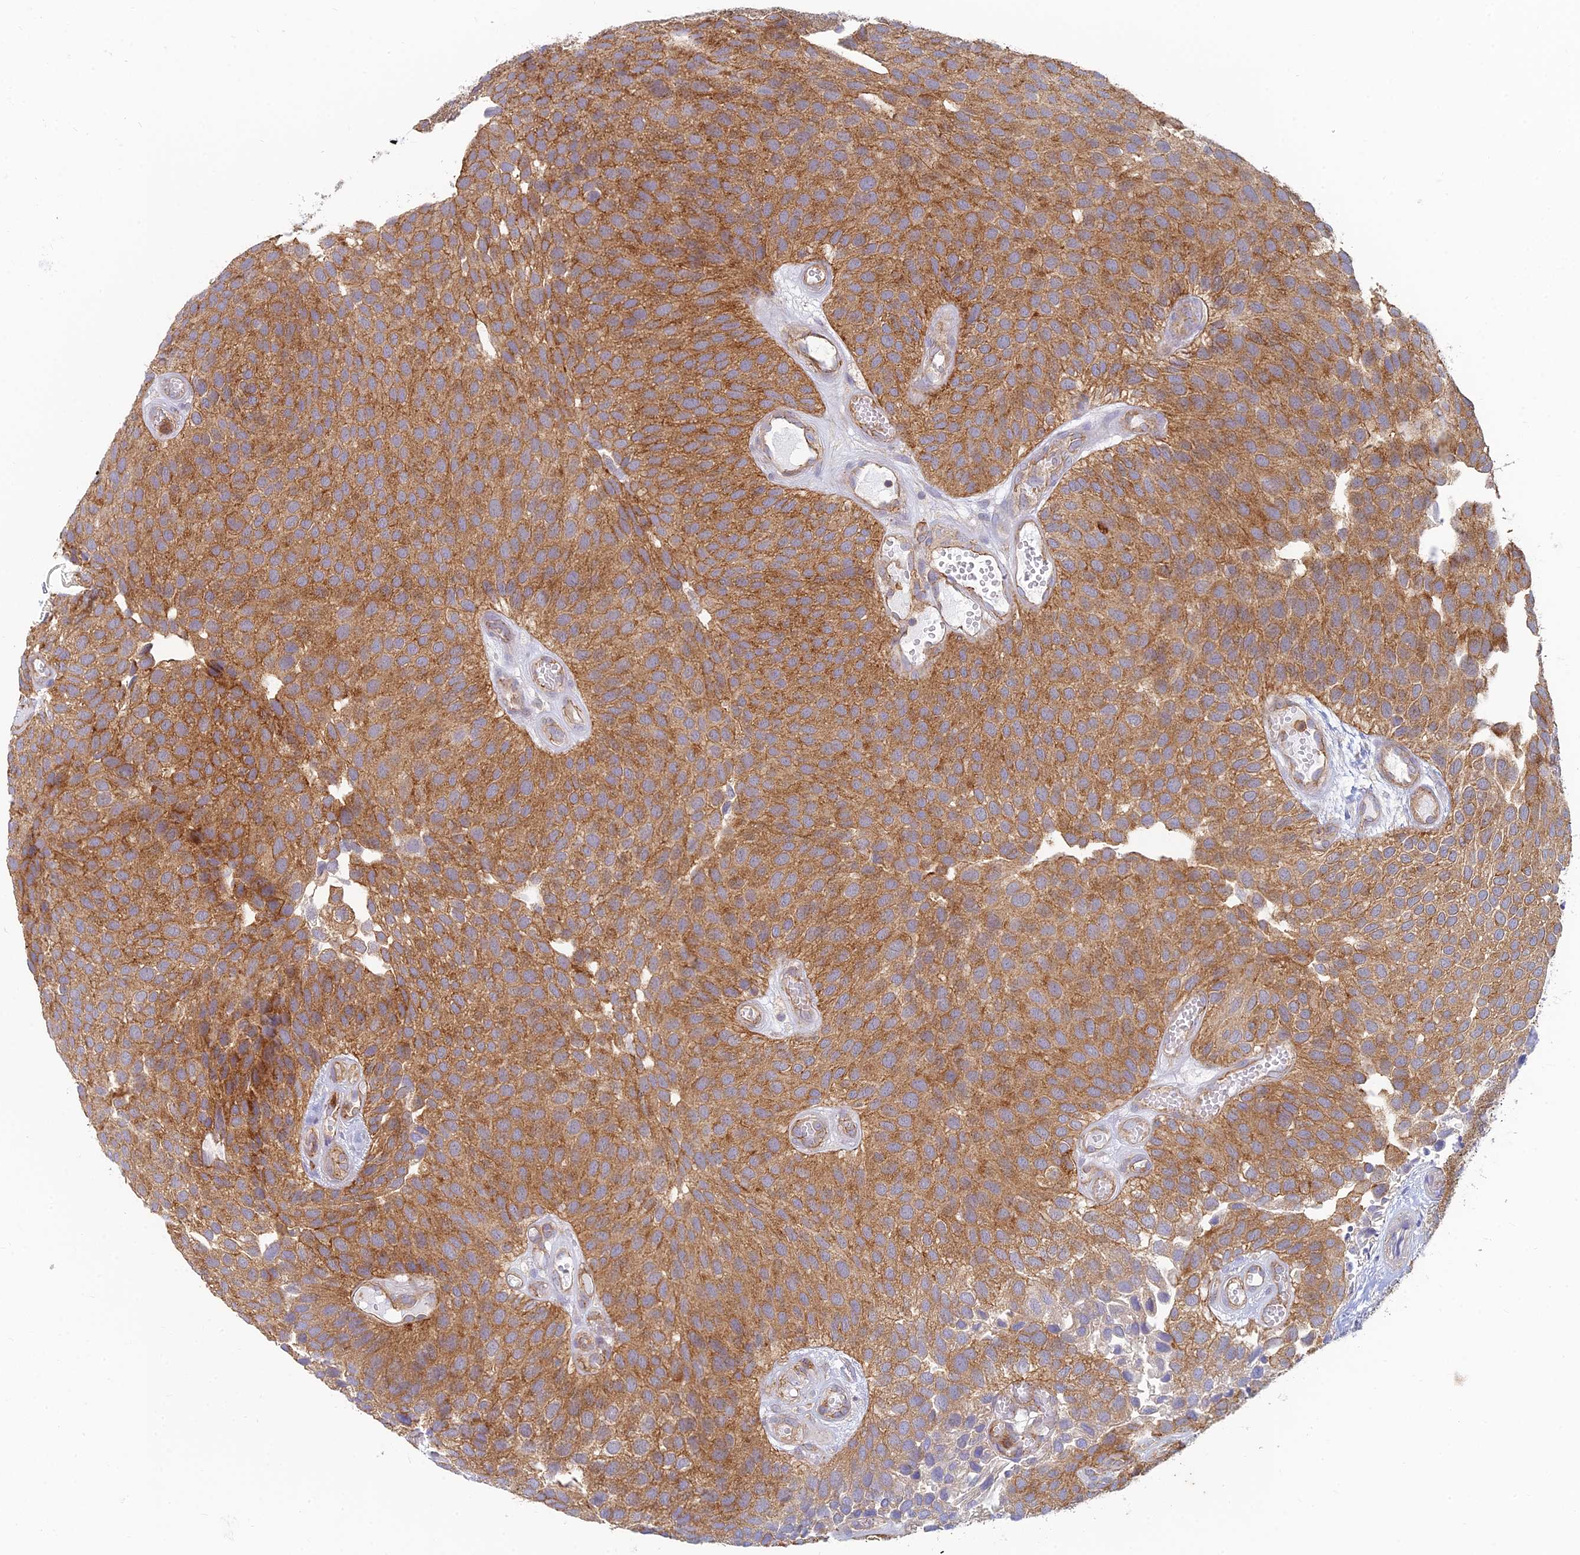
{"staining": {"intensity": "strong", "quantity": ">75%", "location": "cytoplasmic/membranous"}, "tissue": "urothelial cancer", "cell_type": "Tumor cells", "image_type": "cancer", "snomed": [{"axis": "morphology", "description": "Urothelial carcinoma, Low grade"}, {"axis": "topography", "description": "Urinary bladder"}], "caption": "Brown immunohistochemical staining in human urothelial cancer reveals strong cytoplasmic/membranous expression in approximately >75% of tumor cells.", "gene": "STRN4", "patient": {"sex": "male", "age": 89}}